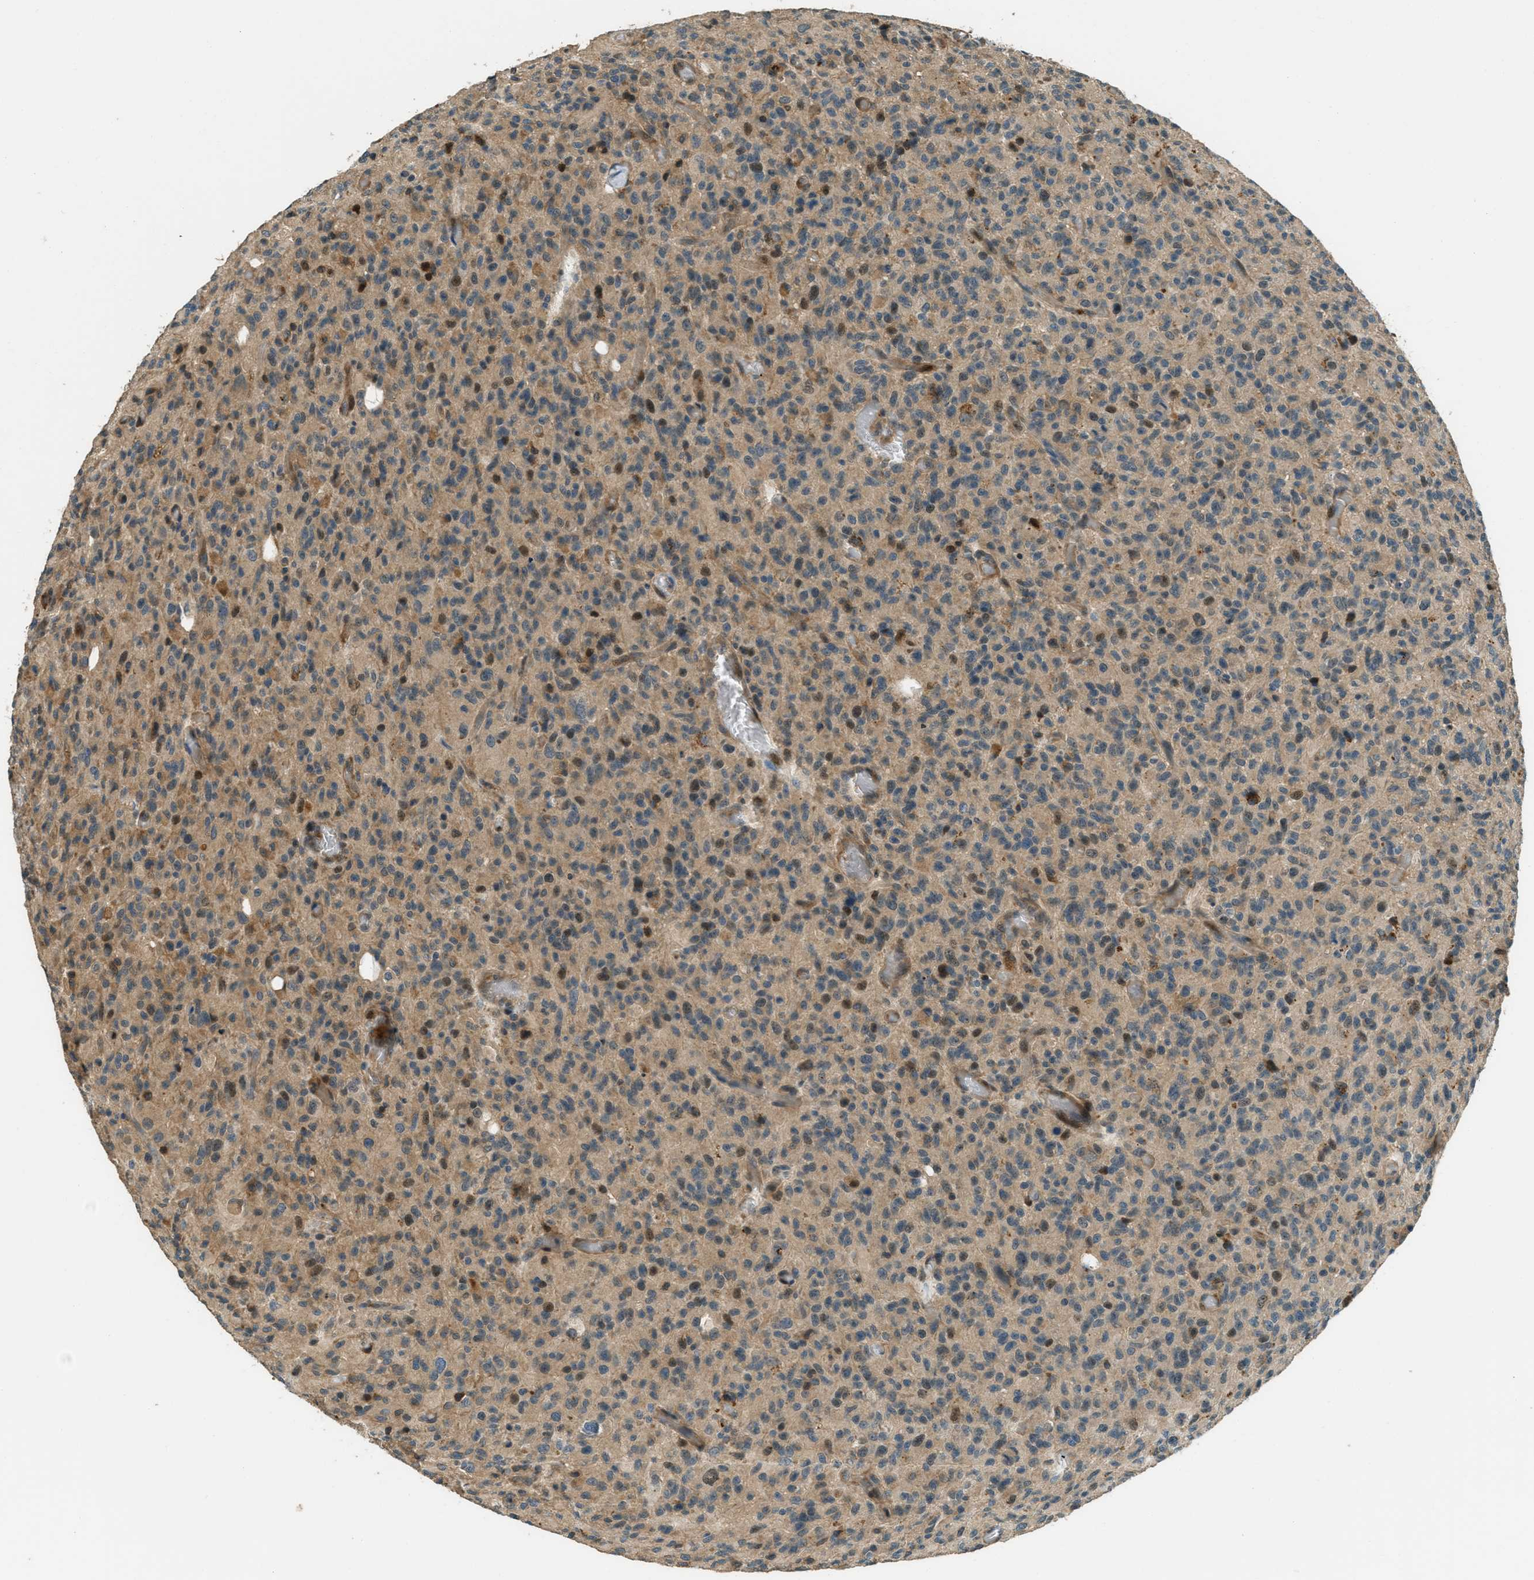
{"staining": {"intensity": "moderate", "quantity": "25%-75%", "location": "cytoplasmic/membranous,nuclear"}, "tissue": "glioma", "cell_type": "Tumor cells", "image_type": "cancer", "snomed": [{"axis": "morphology", "description": "Glioma, malignant, High grade"}, {"axis": "topography", "description": "Brain"}], "caption": "Protein expression by immunohistochemistry shows moderate cytoplasmic/membranous and nuclear positivity in about 25%-75% of tumor cells in glioma.", "gene": "PTPN23", "patient": {"sex": "male", "age": 71}}